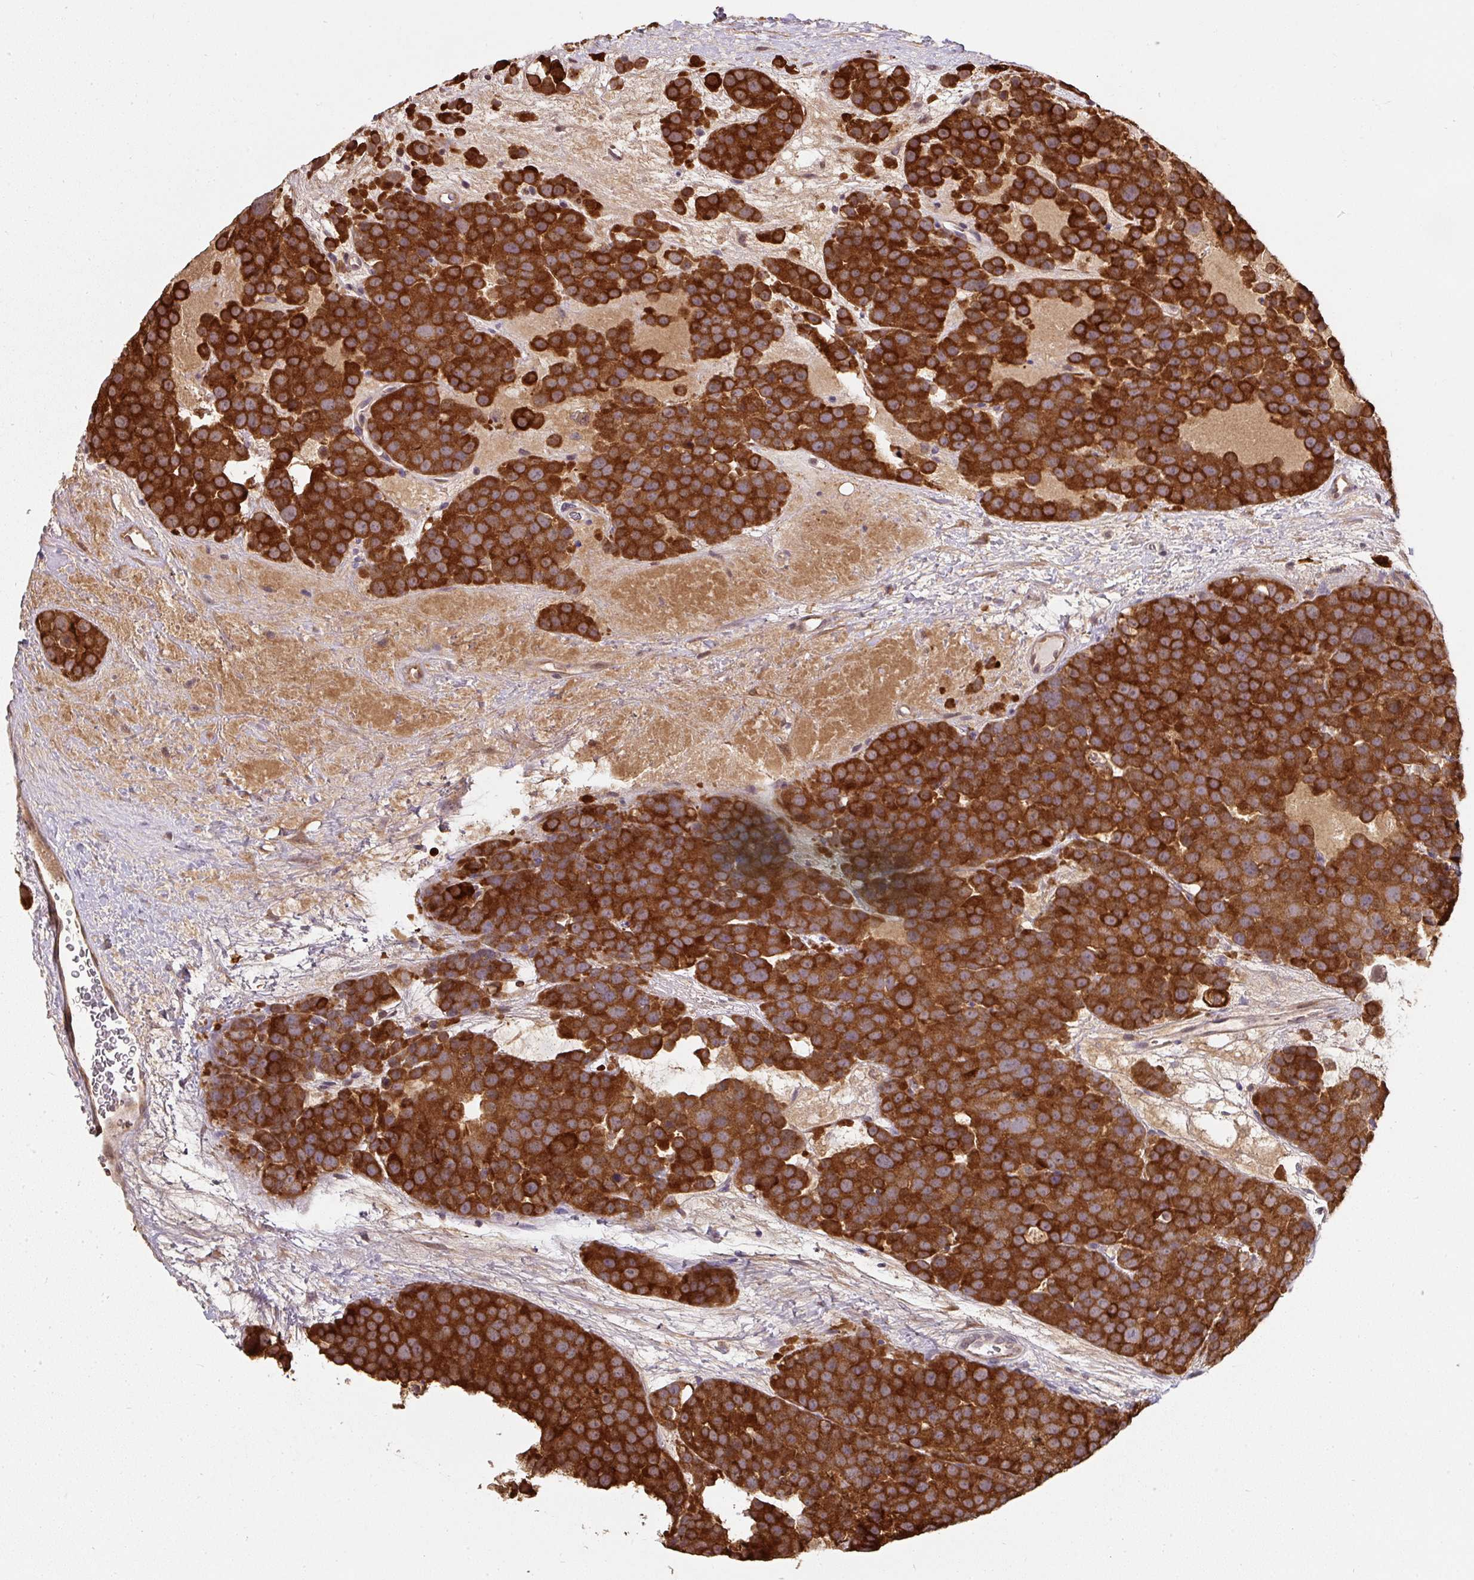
{"staining": {"intensity": "strong", "quantity": ">75%", "location": "cytoplasmic/membranous"}, "tissue": "testis cancer", "cell_type": "Tumor cells", "image_type": "cancer", "snomed": [{"axis": "morphology", "description": "Seminoma, NOS"}, {"axis": "topography", "description": "Testis"}], "caption": "Immunohistochemistry (IHC) photomicrograph of testis seminoma stained for a protein (brown), which exhibits high levels of strong cytoplasmic/membranous expression in approximately >75% of tumor cells.", "gene": "ST13", "patient": {"sex": "male", "age": 71}}